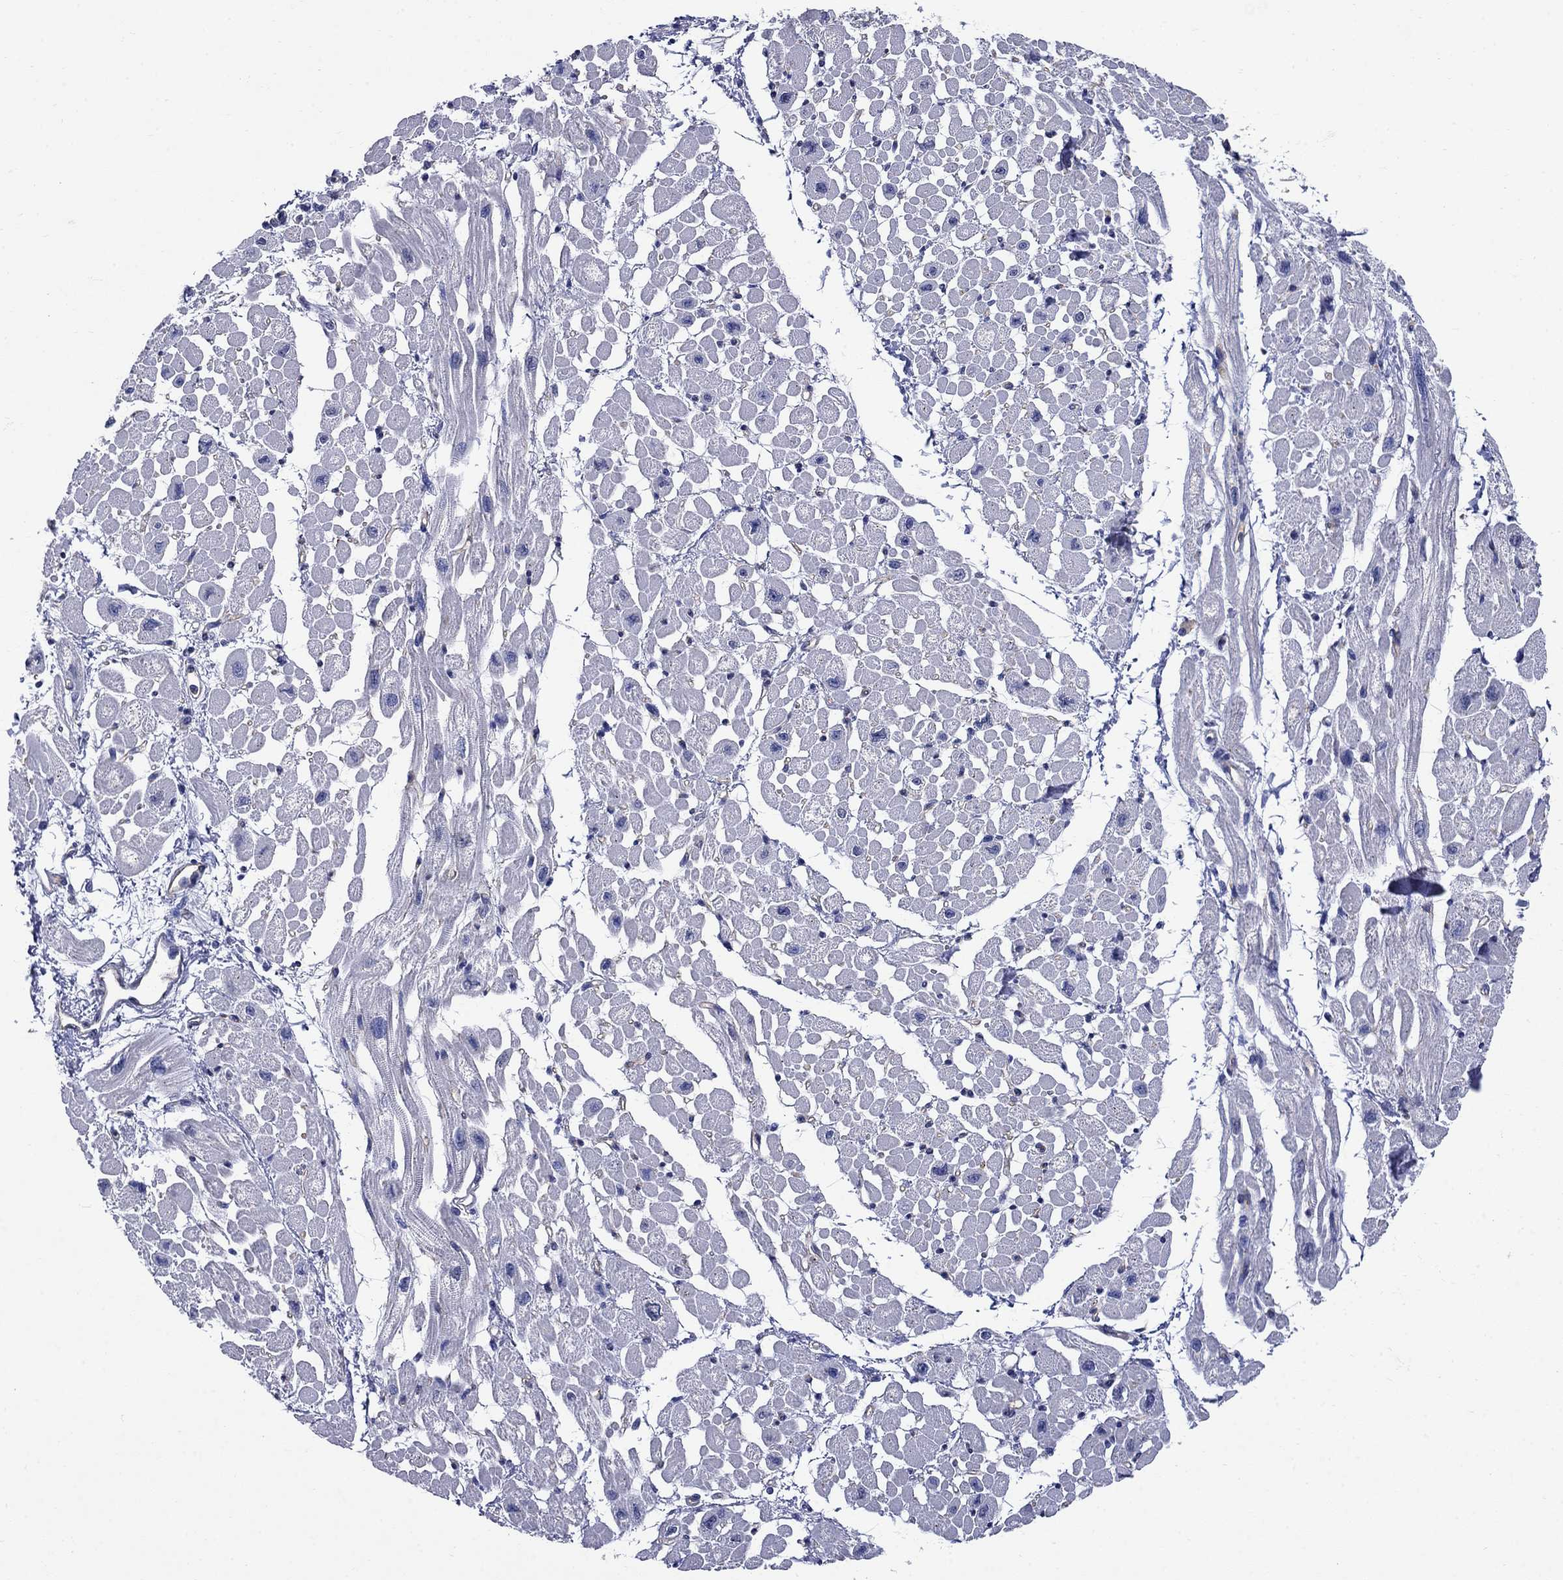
{"staining": {"intensity": "negative", "quantity": "none", "location": "none"}, "tissue": "heart muscle", "cell_type": "Cardiomyocytes", "image_type": "normal", "snomed": [{"axis": "morphology", "description": "Normal tissue, NOS"}, {"axis": "topography", "description": "Heart"}], "caption": "Protein analysis of unremarkable heart muscle demonstrates no significant expression in cardiomyocytes. (Immunohistochemistry (ihc), brightfield microscopy, high magnification).", "gene": "SMCP", "patient": {"sex": "male", "age": 66}}